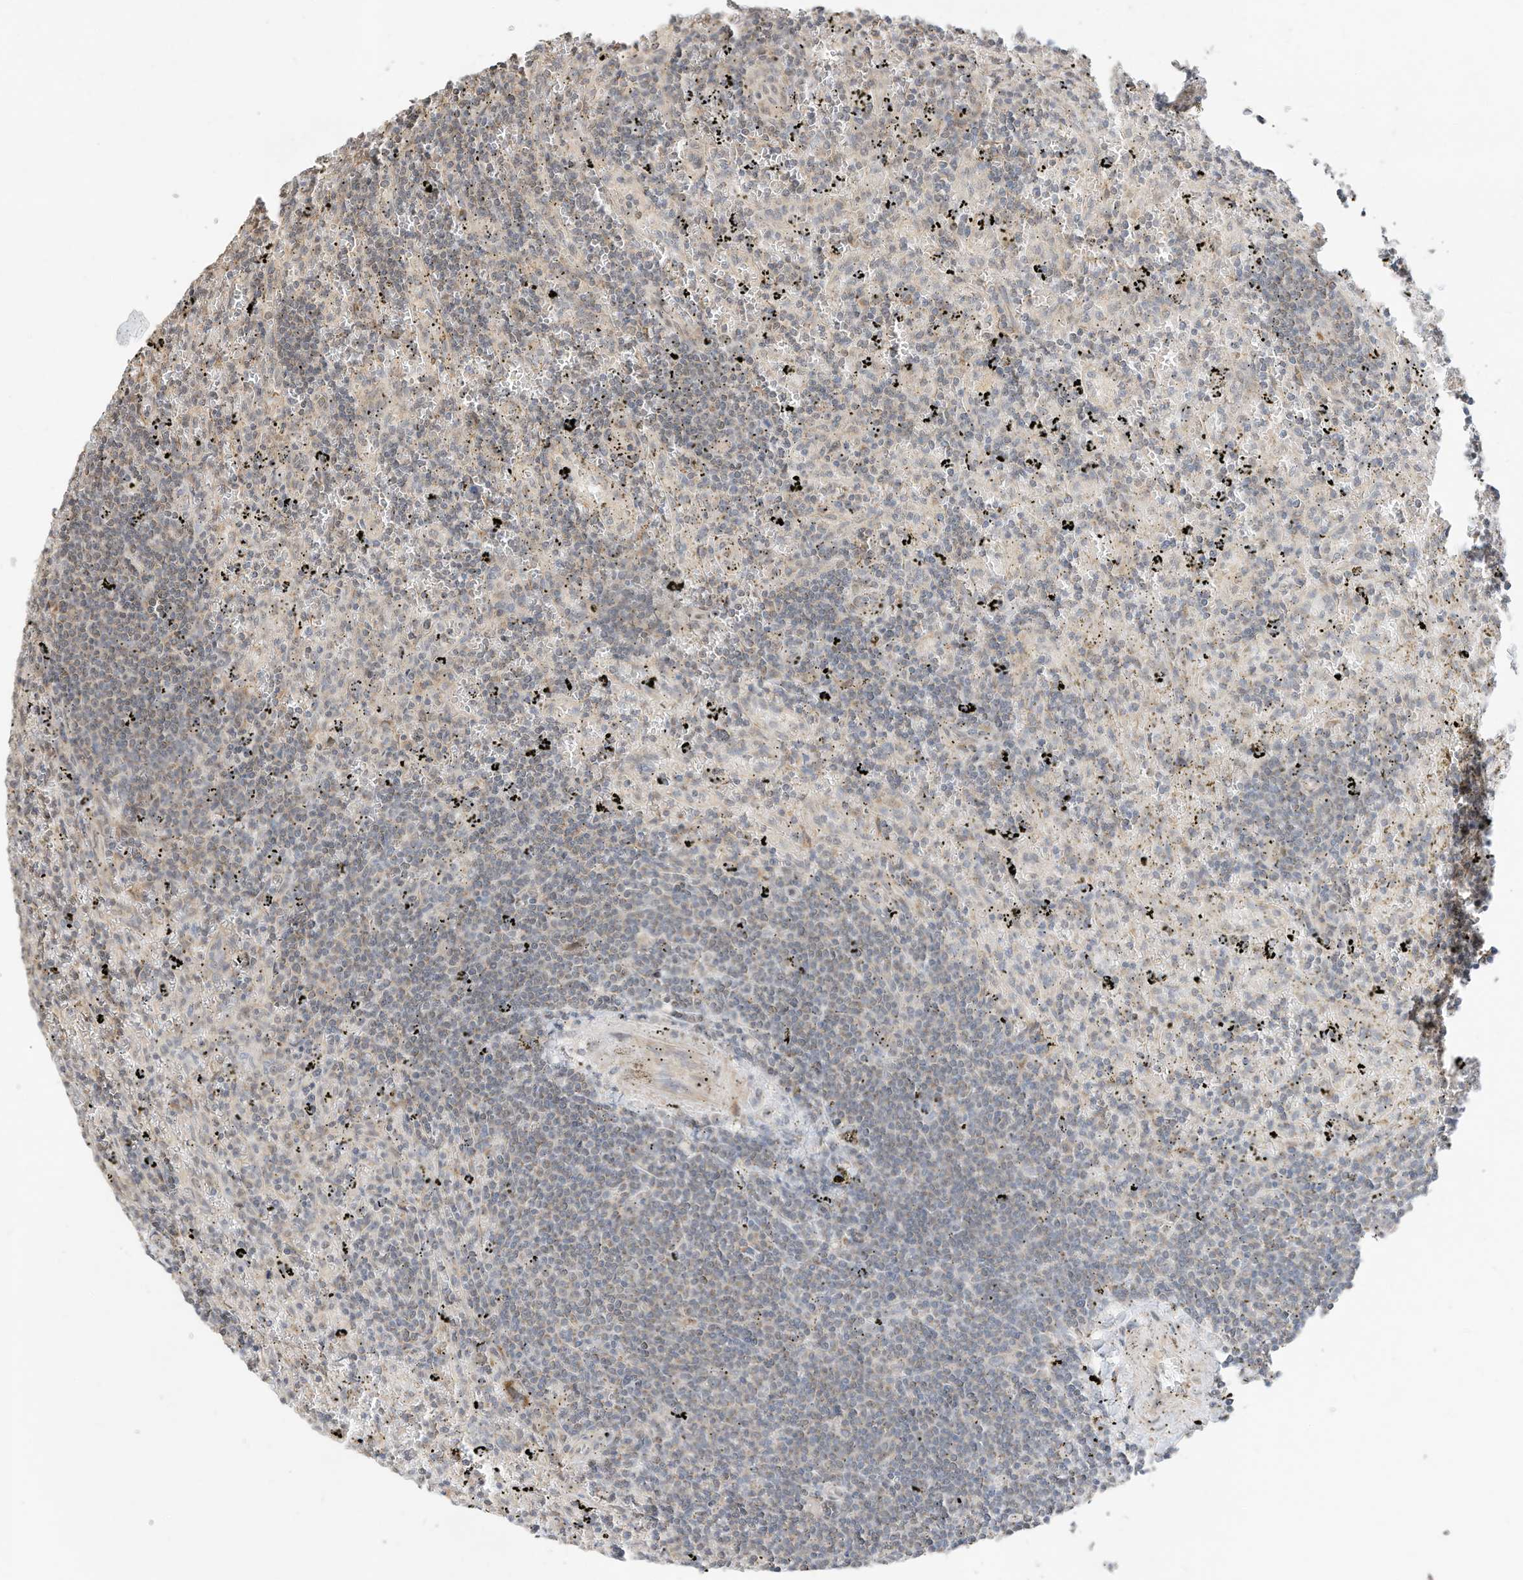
{"staining": {"intensity": "weak", "quantity": "<25%", "location": "cytoplasmic/membranous"}, "tissue": "lymphoma", "cell_type": "Tumor cells", "image_type": "cancer", "snomed": [{"axis": "morphology", "description": "Malignant lymphoma, non-Hodgkin's type, Low grade"}, {"axis": "topography", "description": "Spleen"}], "caption": "High power microscopy histopathology image of an immunohistochemistry (IHC) micrograph of lymphoma, revealing no significant staining in tumor cells.", "gene": "CAGE1", "patient": {"sex": "male", "age": 76}}